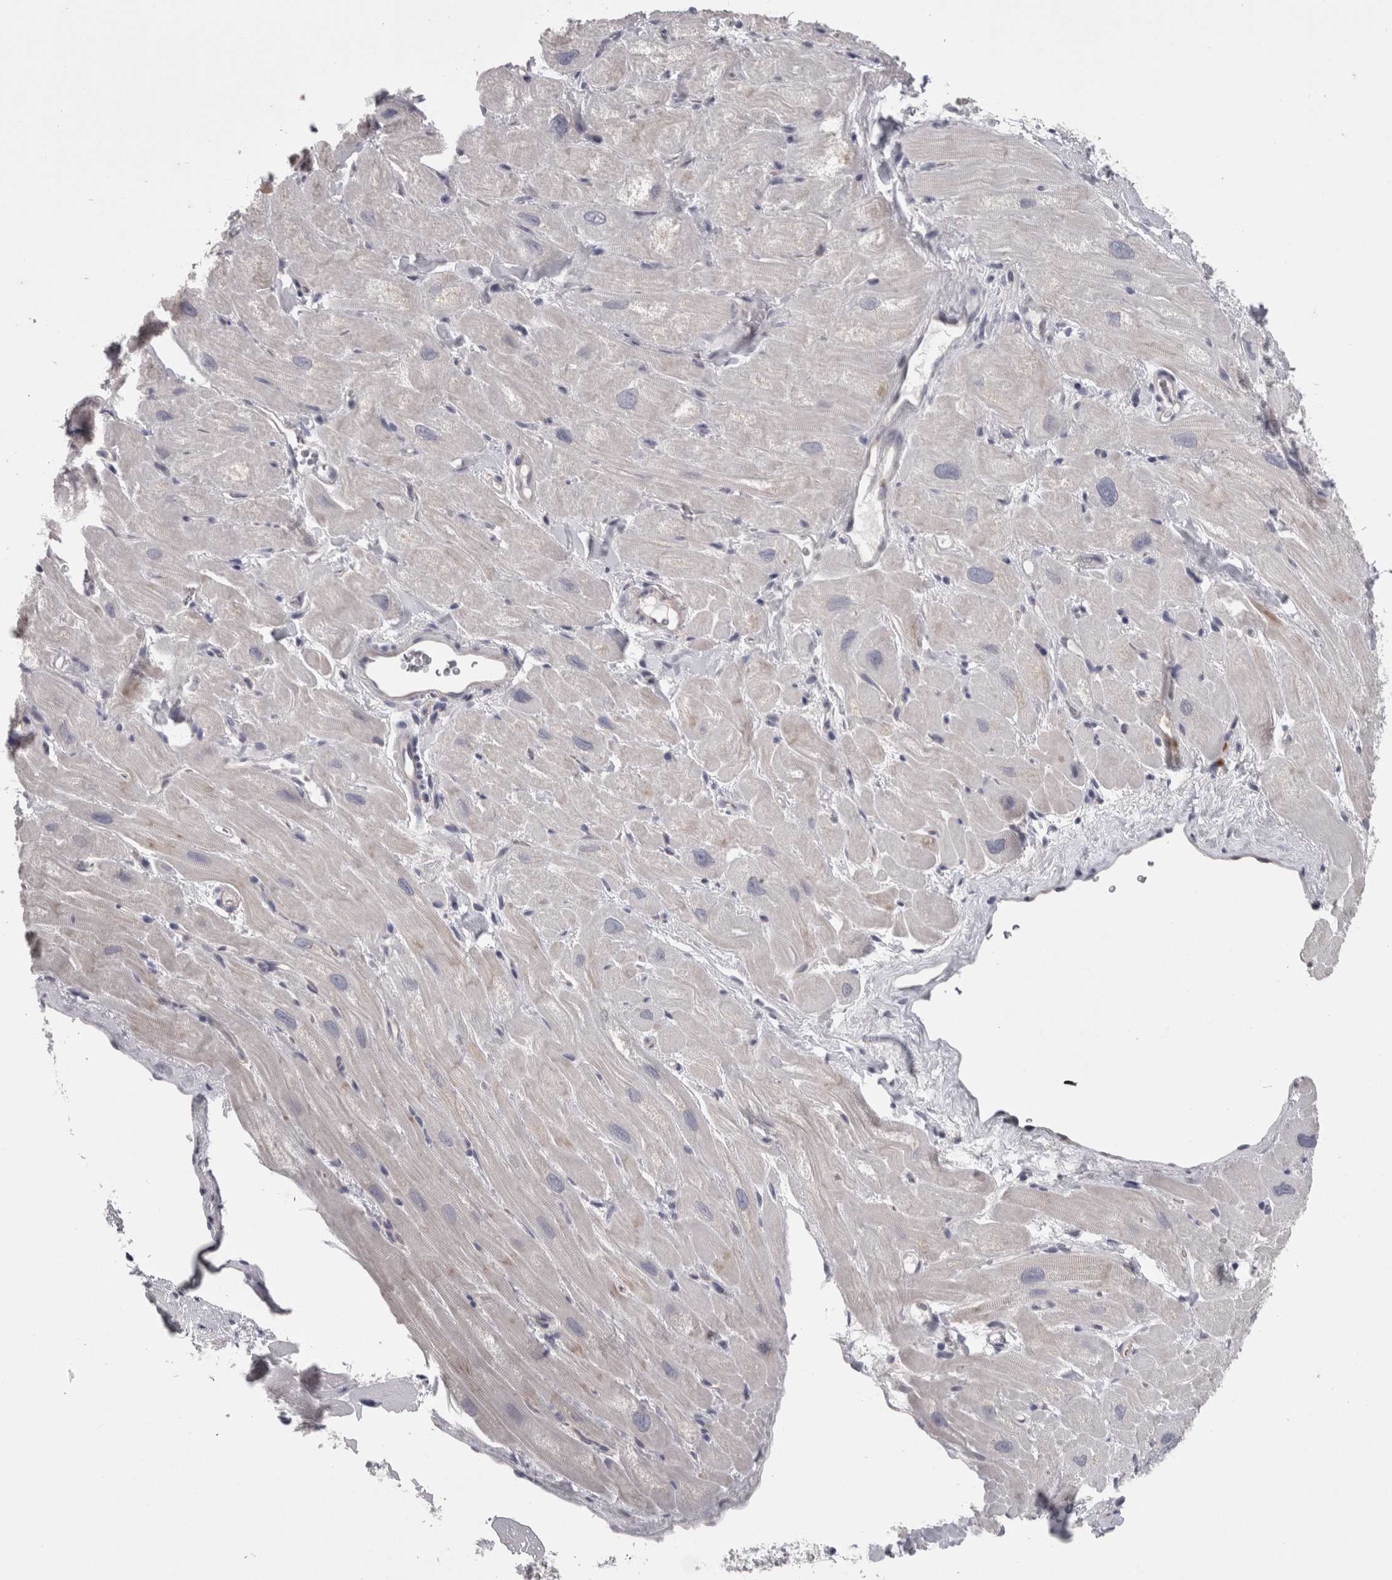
{"staining": {"intensity": "weak", "quantity": "<25%", "location": "cytoplasmic/membranous"}, "tissue": "heart muscle", "cell_type": "Cardiomyocytes", "image_type": "normal", "snomed": [{"axis": "morphology", "description": "Normal tissue, NOS"}, {"axis": "topography", "description": "Heart"}], "caption": "Photomicrograph shows no significant protein positivity in cardiomyocytes of benign heart muscle.", "gene": "LYZL6", "patient": {"sex": "male", "age": 49}}